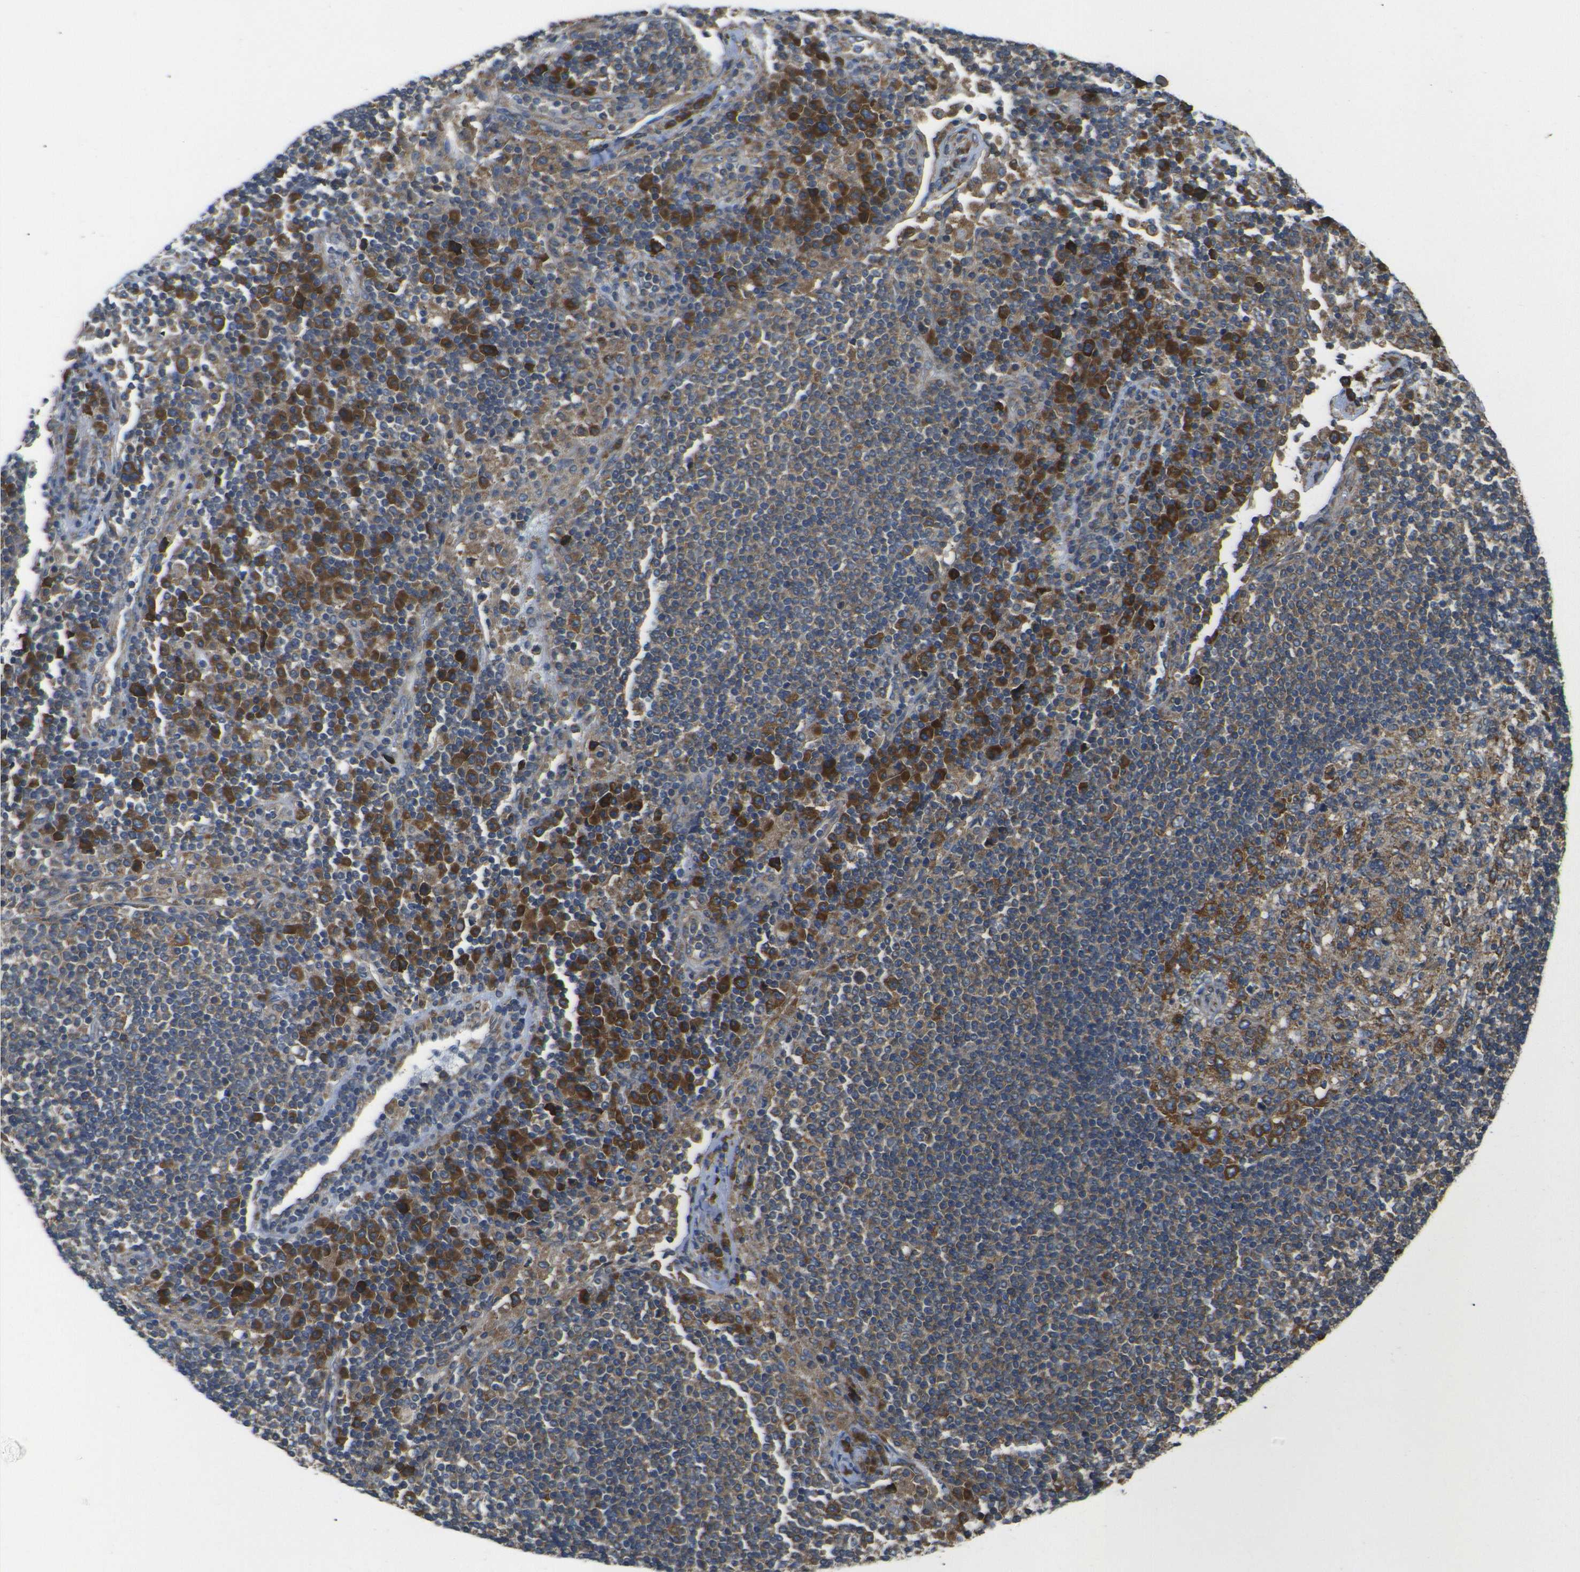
{"staining": {"intensity": "moderate", "quantity": ">75%", "location": "cytoplasmic/membranous"}, "tissue": "lymph node", "cell_type": "Germinal center cells", "image_type": "normal", "snomed": [{"axis": "morphology", "description": "Normal tissue, NOS"}, {"axis": "topography", "description": "Lymph node"}], "caption": "This photomicrograph demonstrates immunohistochemistry staining of normal lymph node, with medium moderate cytoplasmic/membranous positivity in about >75% of germinal center cells.", "gene": "RPSA", "patient": {"sex": "female", "age": 53}}